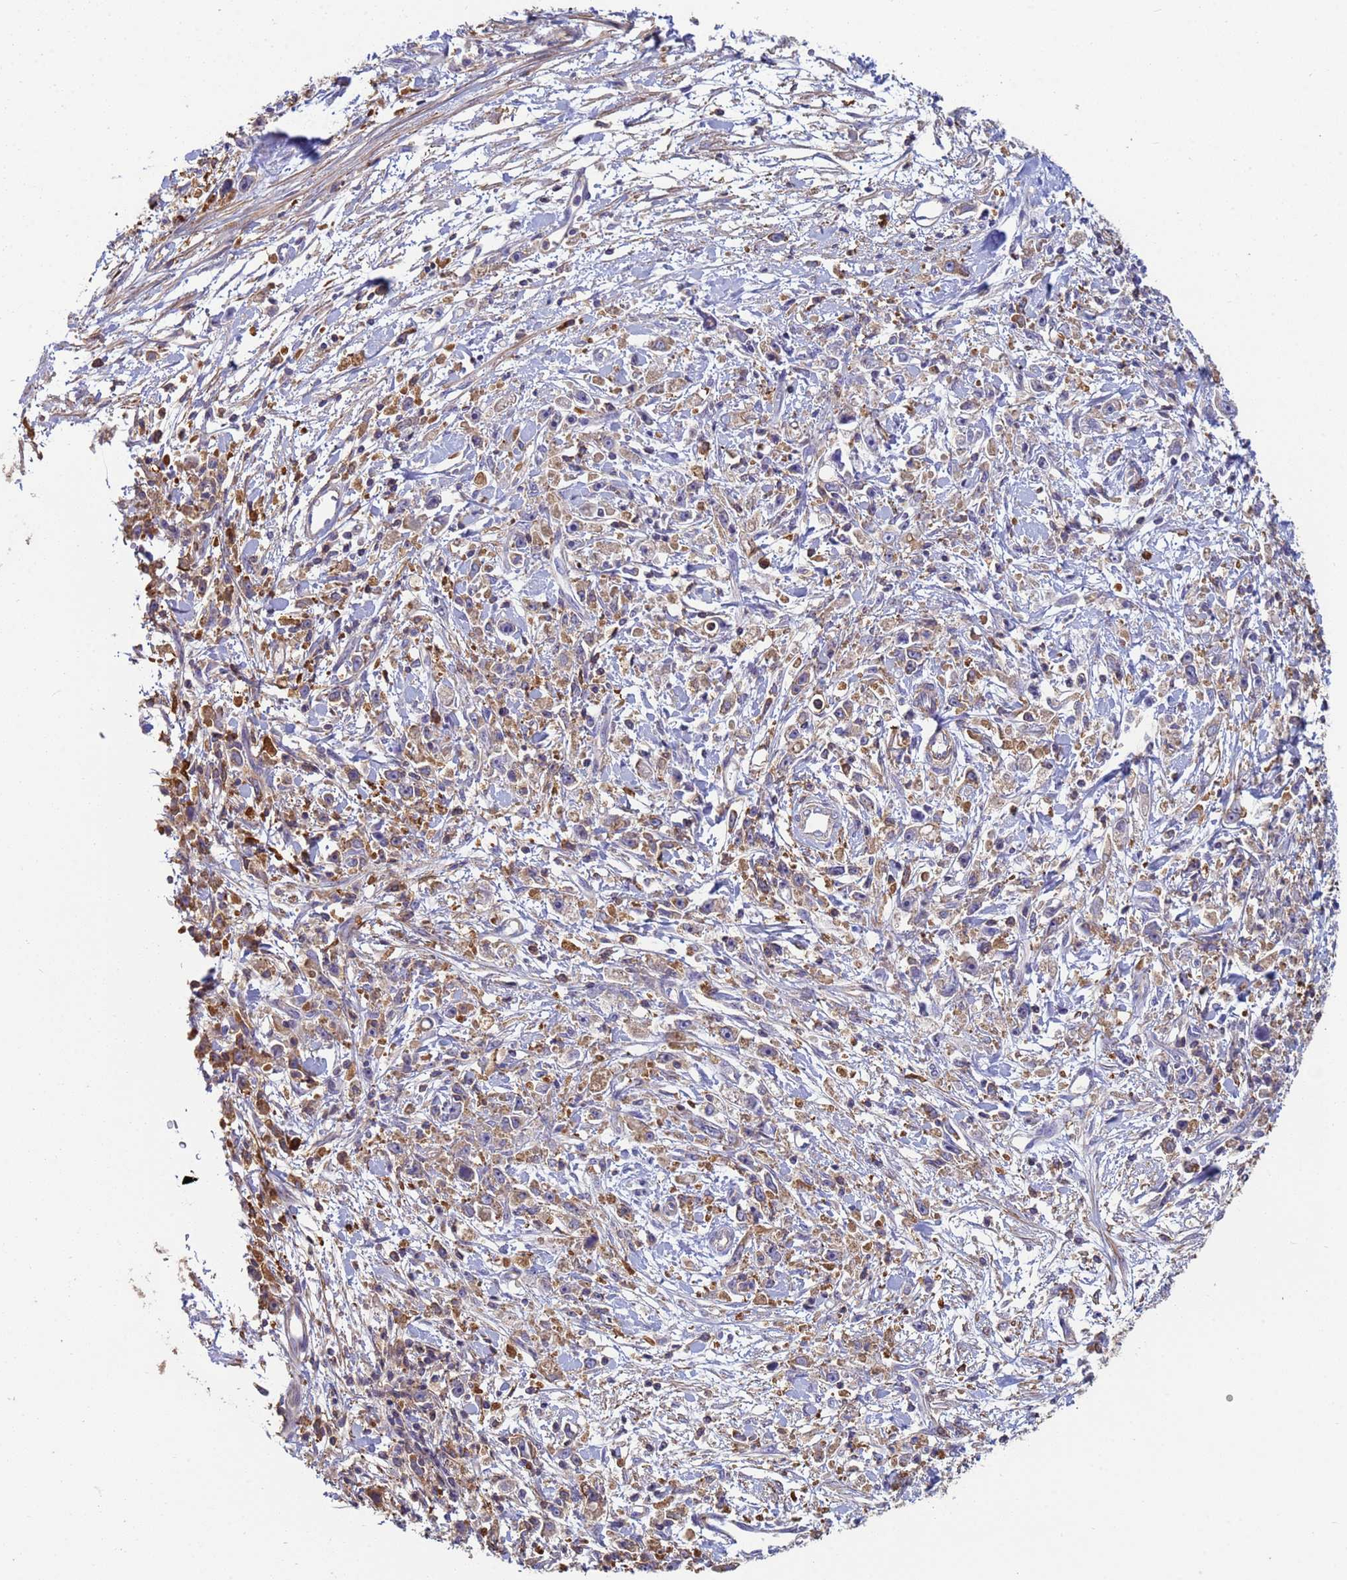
{"staining": {"intensity": "moderate", "quantity": "25%-75%", "location": "cytoplasmic/membranous"}, "tissue": "stomach cancer", "cell_type": "Tumor cells", "image_type": "cancer", "snomed": [{"axis": "morphology", "description": "Adenocarcinoma, NOS"}, {"axis": "topography", "description": "Stomach"}], "caption": "A micrograph of human stomach cancer (adenocarcinoma) stained for a protein reveals moderate cytoplasmic/membranous brown staining in tumor cells.", "gene": "ZNG1B", "patient": {"sex": "female", "age": 59}}